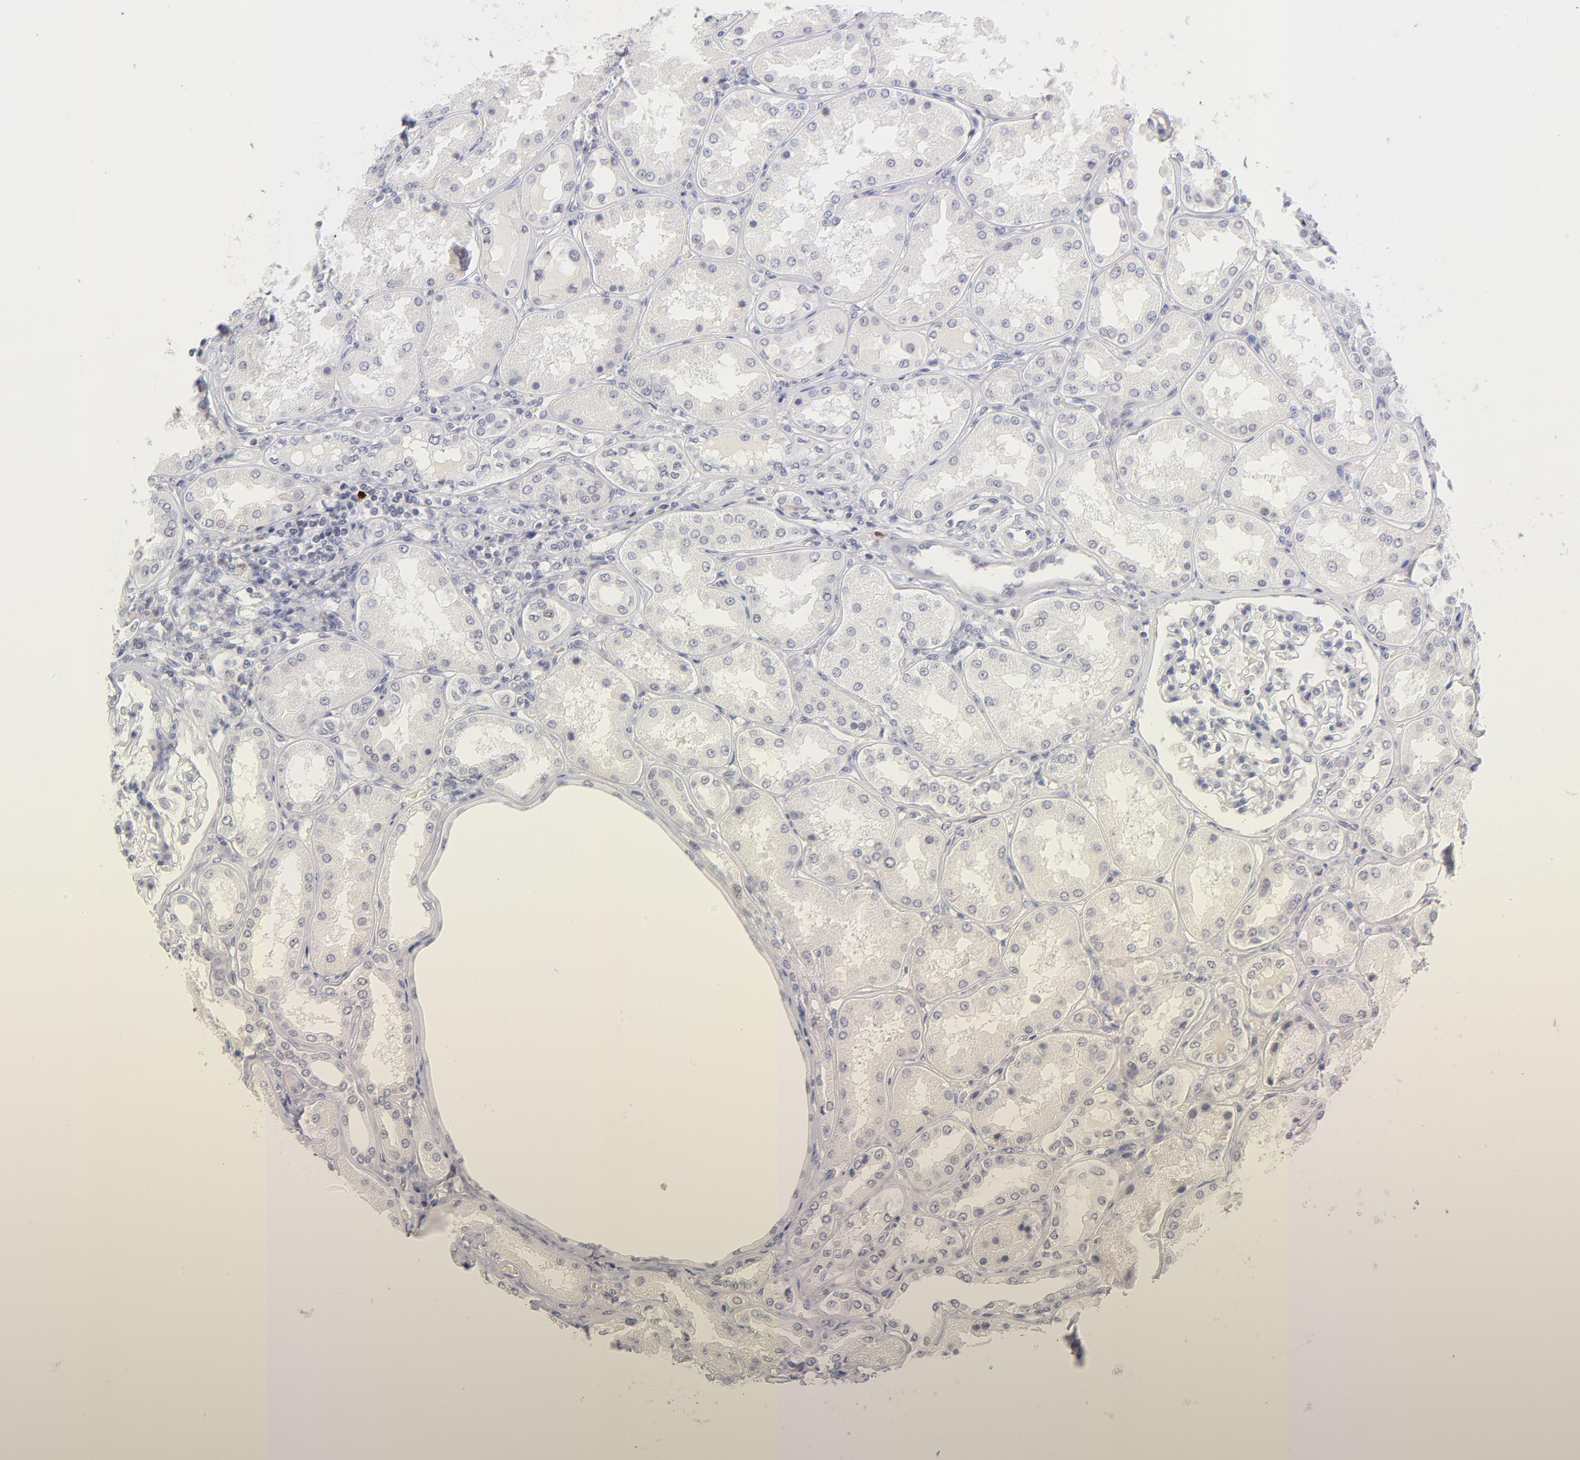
{"staining": {"intensity": "negative", "quantity": "none", "location": "none"}, "tissue": "kidney", "cell_type": "Cells in glomeruli", "image_type": "normal", "snomed": [{"axis": "morphology", "description": "Normal tissue, NOS"}, {"axis": "topography", "description": "Kidney"}], "caption": "This is an immunohistochemistry micrograph of unremarkable human kidney. There is no staining in cells in glomeruli.", "gene": "PARP1", "patient": {"sex": "female", "age": 56}}